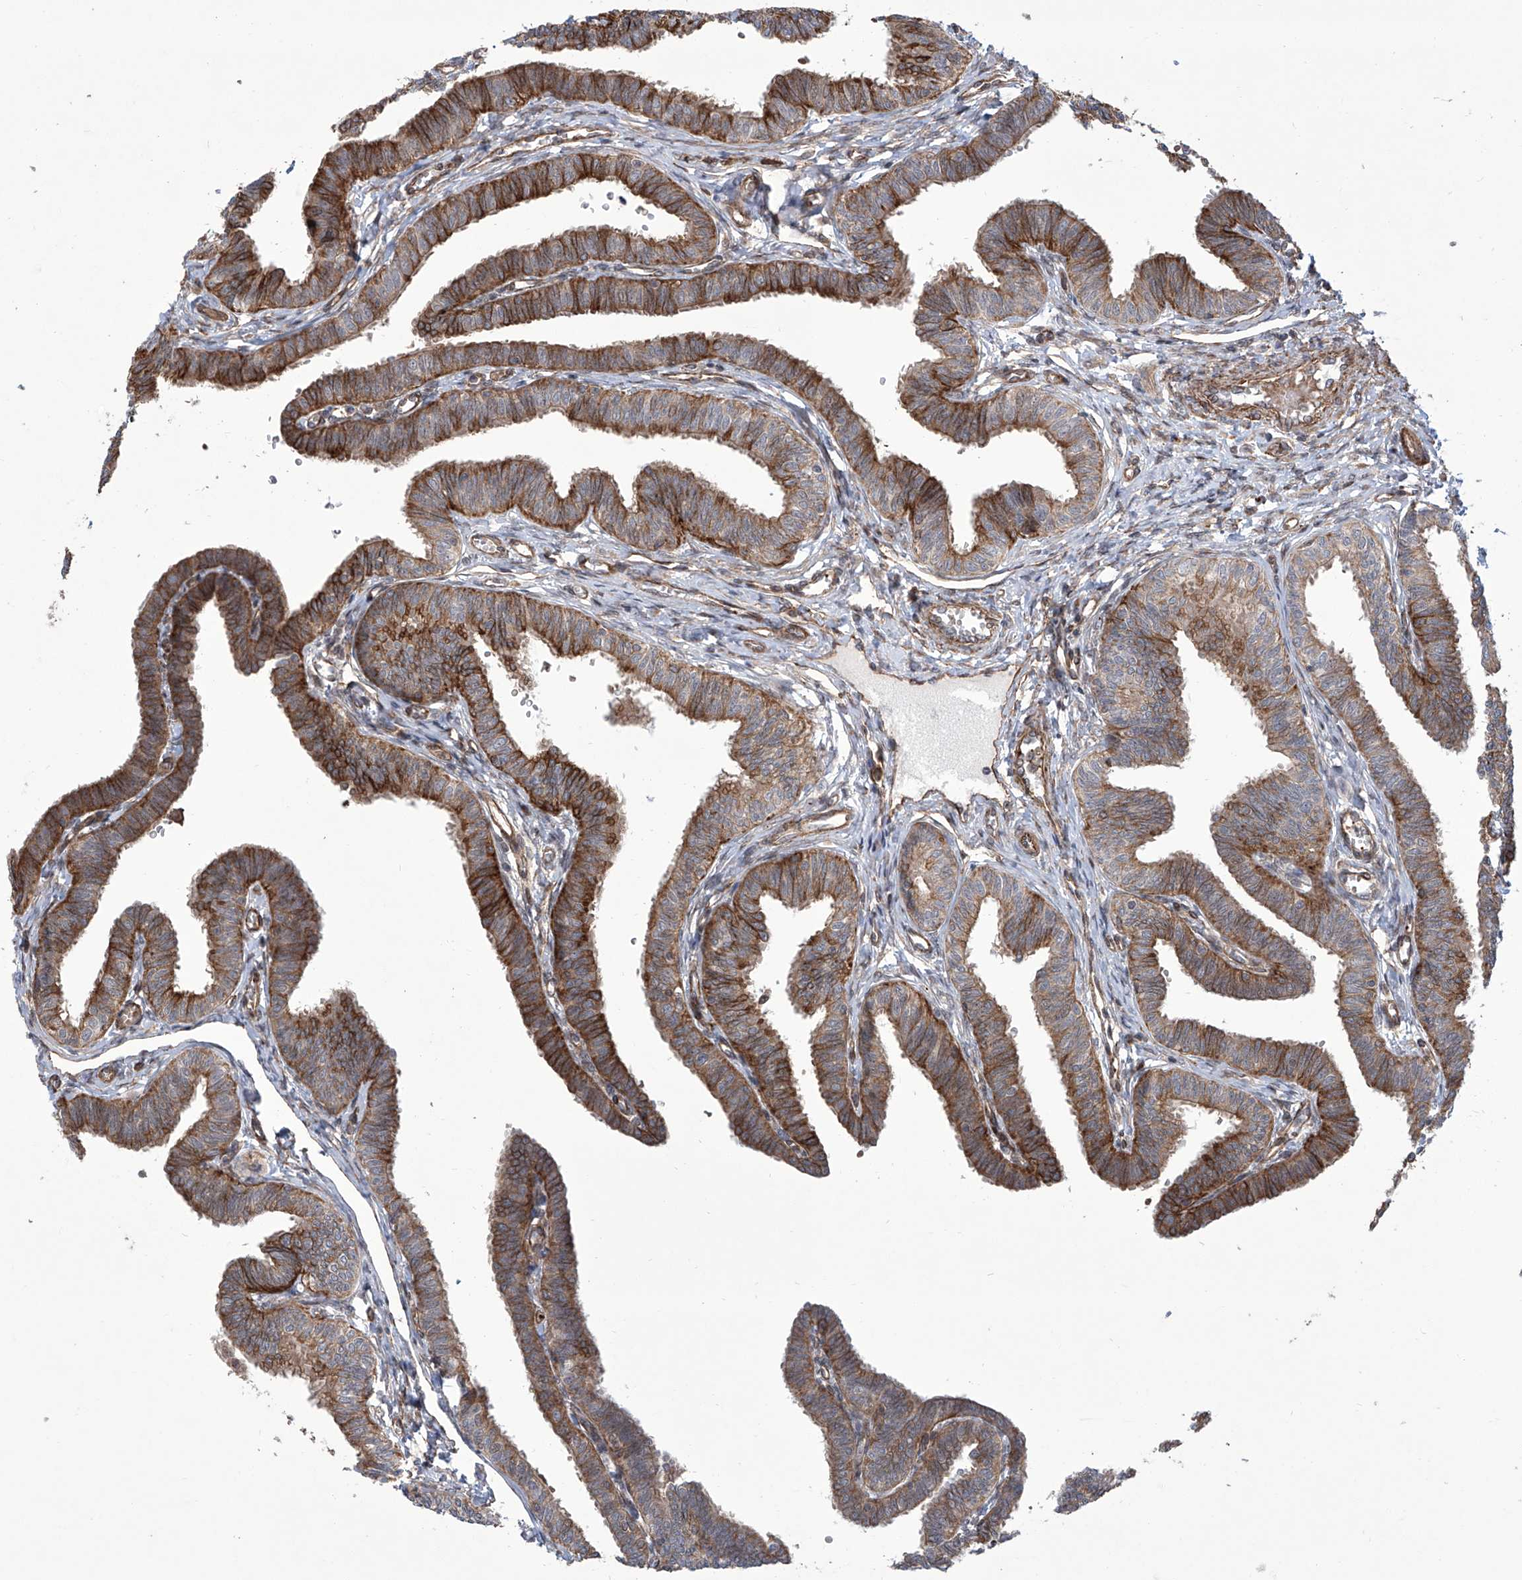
{"staining": {"intensity": "moderate", "quantity": ">75%", "location": "cytoplasmic/membranous"}, "tissue": "fallopian tube", "cell_type": "Glandular cells", "image_type": "normal", "snomed": [{"axis": "morphology", "description": "Normal tissue, NOS"}, {"axis": "topography", "description": "Fallopian tube"}, {"axis": "topography", "description": "Ovary"}], "caption": "Immunohistochemistry (IHC) photomicrograph of normal human fallopian tube stained for a protein (brown), which reveals medium levels of moderate cytoplasmic/membranous positivity in about >75% of glandular cells.", "gene": "APAF1", "patient": {"sex": "female", "age": 23}}